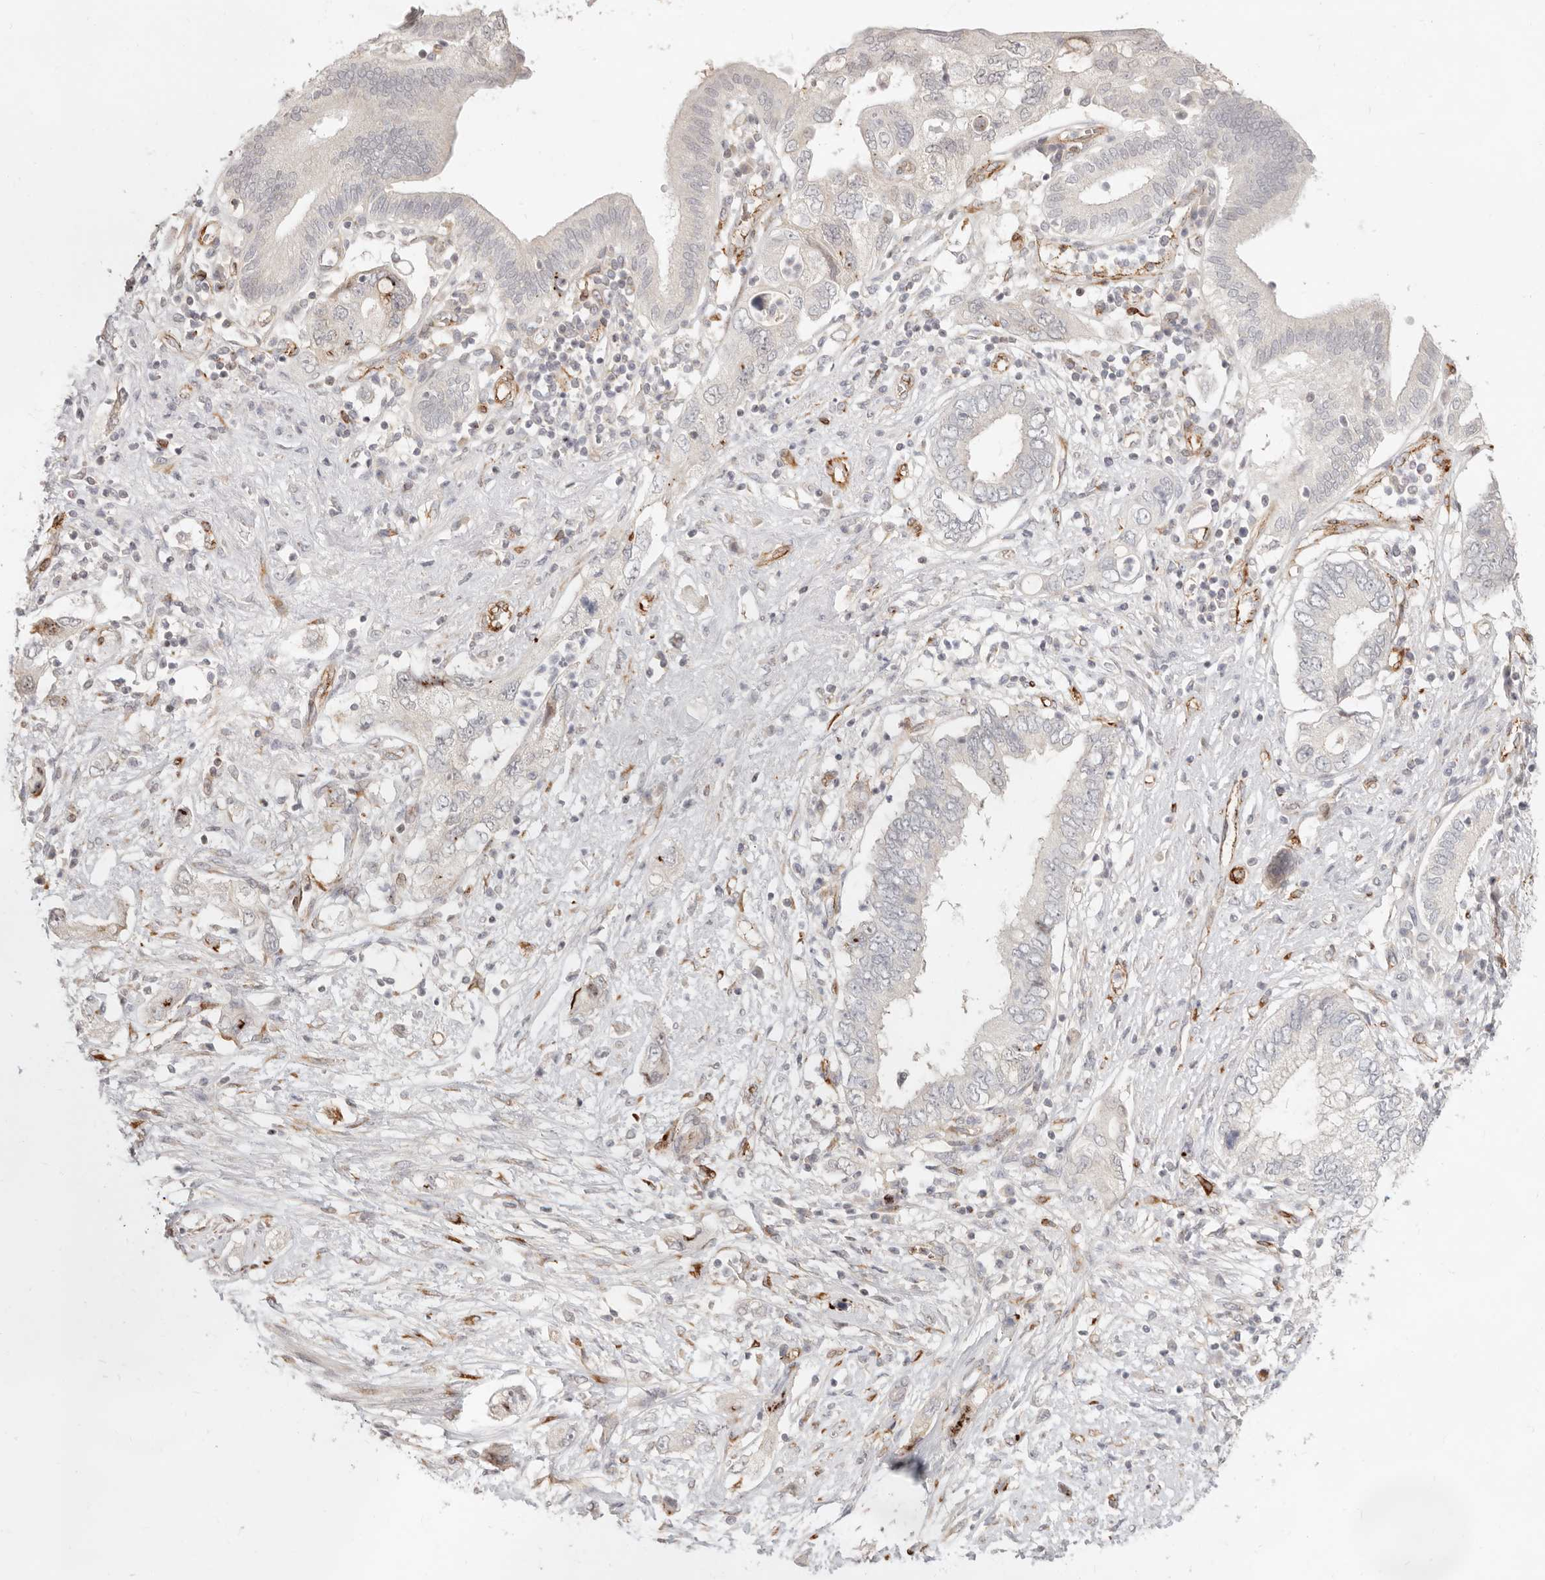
{"staining": {"intensity": "negative", "quantity": "none", "location": "none"}, "tissue": "pancreatic cancer", "cell_type": "Tumor cells", "image_type": "cancer", "snomed": [{"axis": "morphology", "description": "Adenocarcinoma, NOS"}, {"axis": "topography", "description": "Pancreas"}], "caption": "Immunohistochemistry histopathology image of neoplastic tissue: pancreatic cancer (adenocarcinoma) stained with DAB (3,3'-diaminobenzidine) exhibits no significant protein expression in tumor cells.", "gene": "SASS6", "patient": {"sex": "female", "age": 73}}